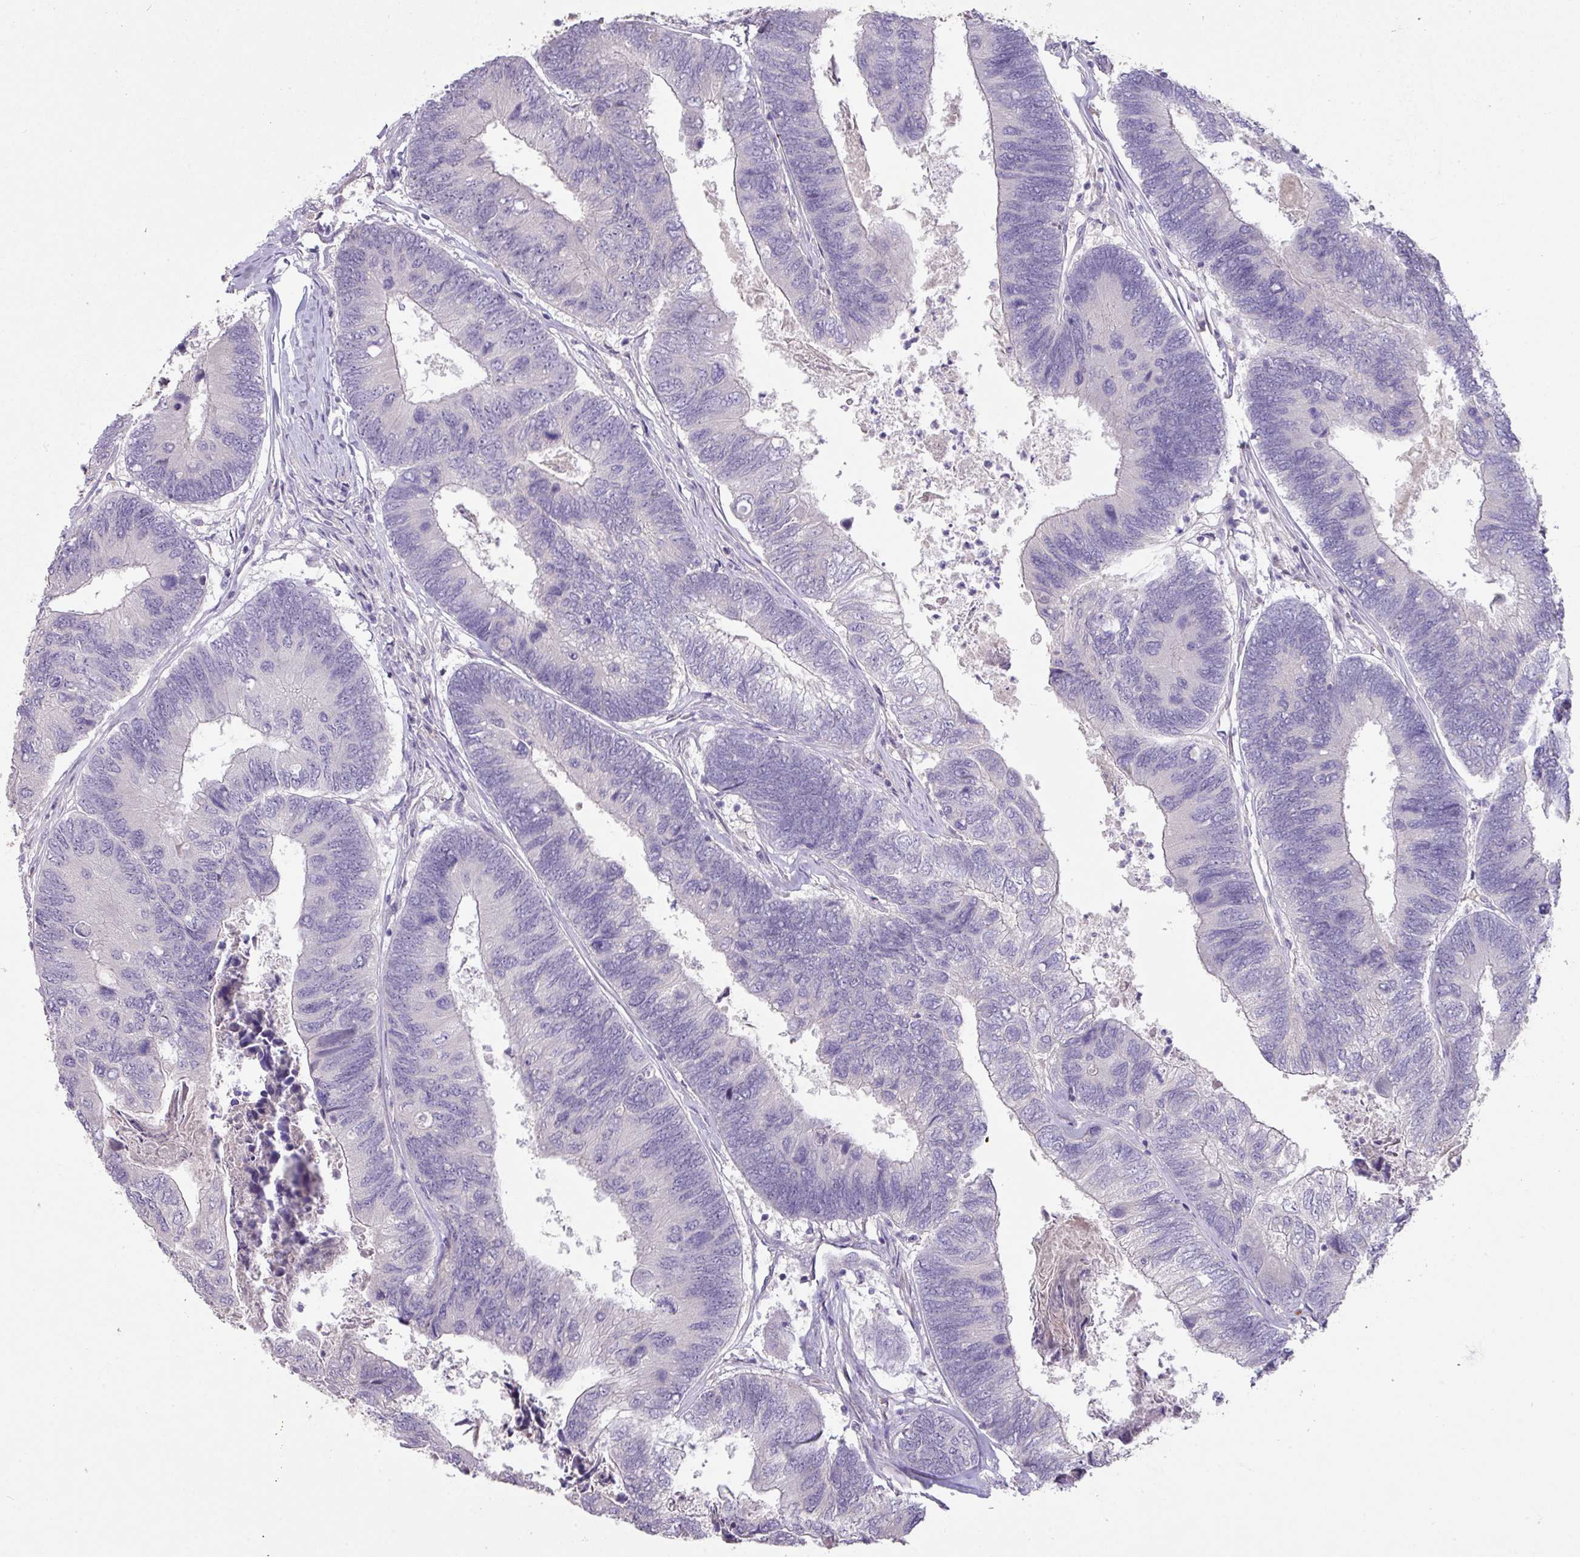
{"staining": {"intensity": "negative", "quantity": "none", "location": "none"}, "tissue": "colorectal cancer", "cell_type": "Tumor cells", "image_type": "cancer", "snomed": [{"axis": "morphology", "description": "Adenocarcinoma, NOS"}, {"axis": "topography", "description": "Colon"}], "caption": "Tumor cells show no significant staining in colorectal cancer.", "gene": "PRADC1", "patient": {"sex": "female", "age": 67}}